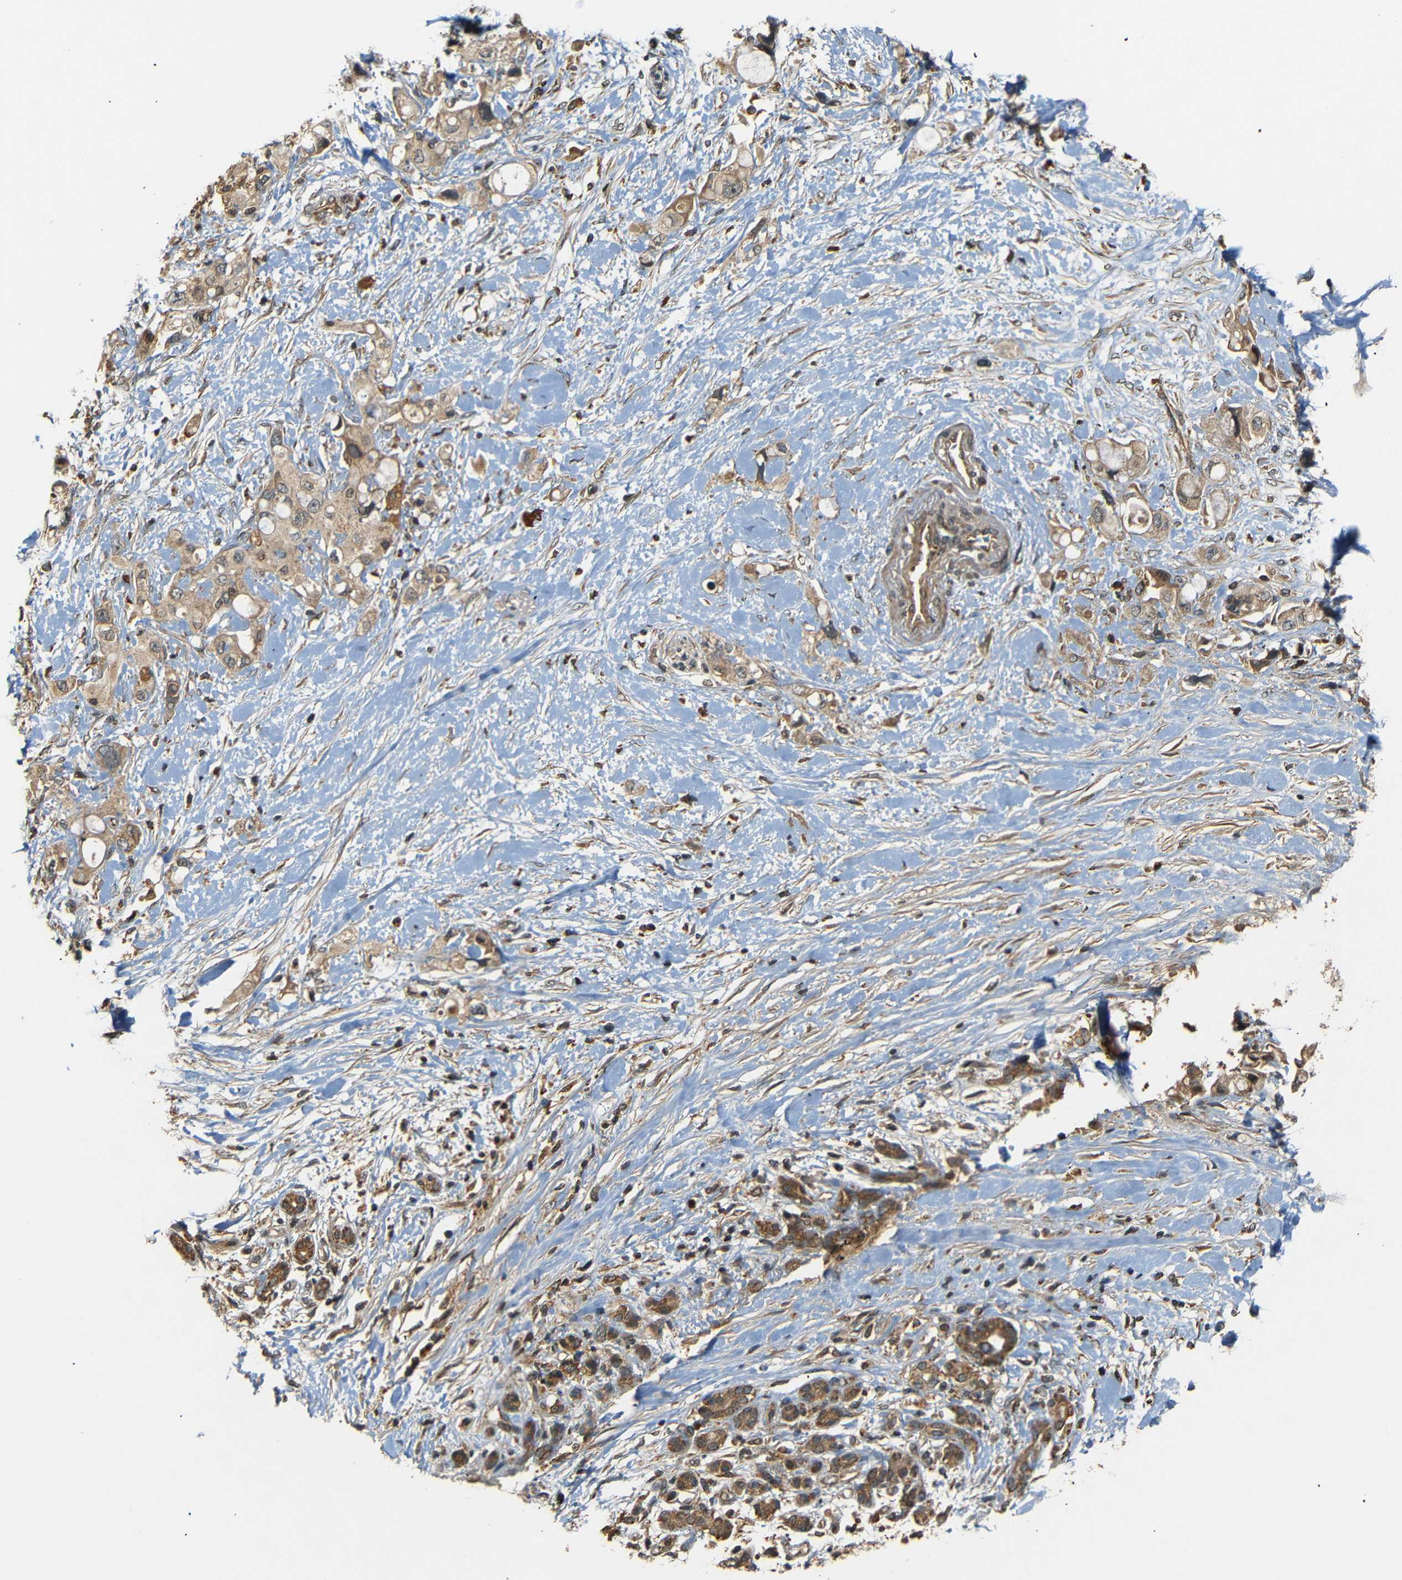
{"staining": {"intensity": "weak", "quantity": ">75%", "location": "cytoplasmic/membranous"}, "tissue": "pancreatic cancer", "cell_type": "Tumor cells", "image_type": "cancer", "snomed": [{"axis": "morphology", "description": "Adenocarcinoma, NOS"}, {"axis": "topography", "description": "Pancreas"}], "caption": "There is low levels of weak cytoplasmic/membranous expression in tumor cells of pancreatic cancer (adenocarcinoma), as demonstrated by immunohistochemical staining (brown color).", "gene": "TANK", "patient": {"sex": "female", "age": 56}}